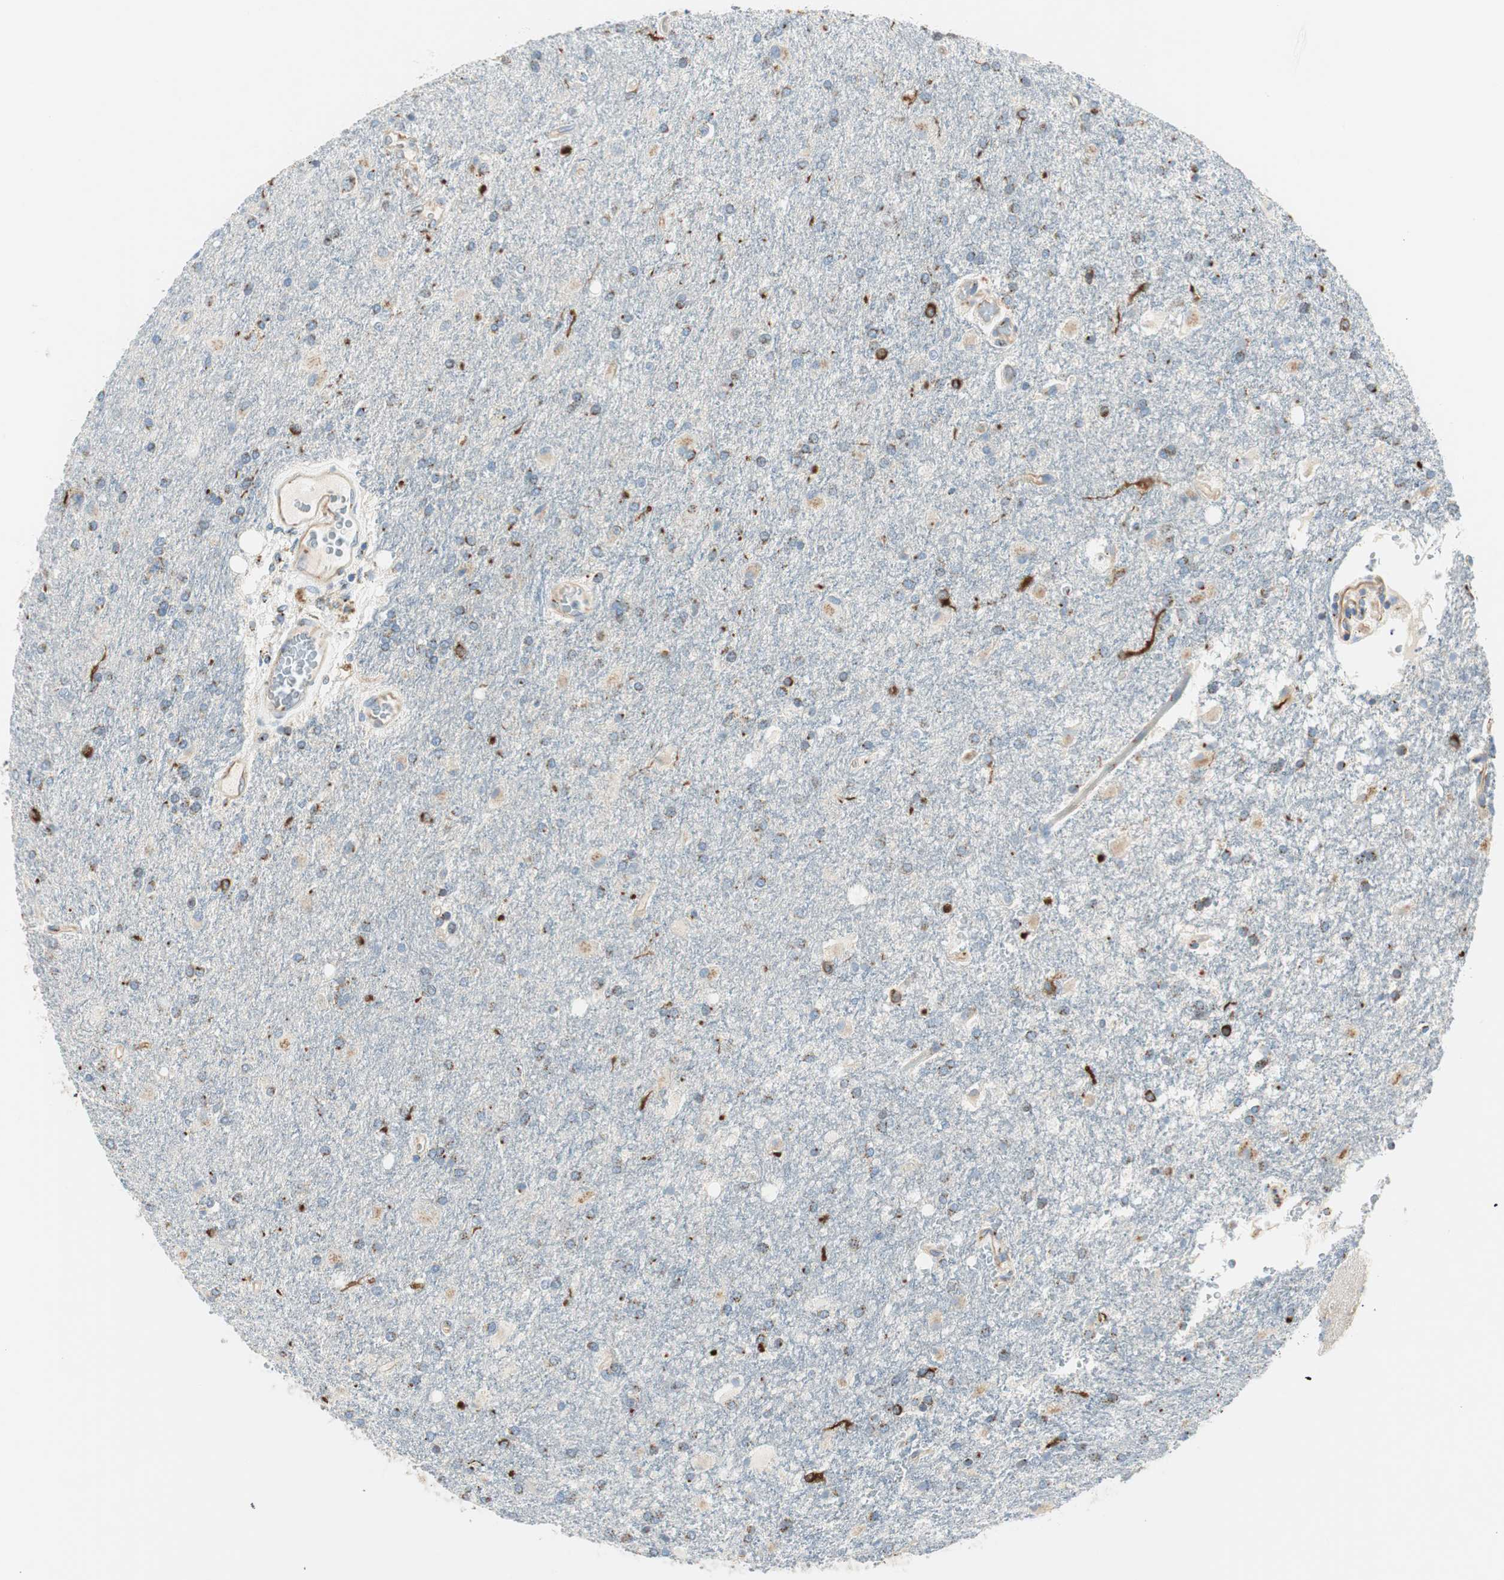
{"staining": {"intensity": "moderate", "quantity": "25%-75%", "location": "cytoplasmic/membranous"}, "tissue": "glioma", "cell_type": "Tumor cells", "image_type": "cancer", "snomed": [{"axis": "morphology", "description": "Glioma, malignant, High grade"}, {"axis": "topography", "description": "Brain"}], "caption": "DAB (3,3'-diaminobenzidine) immunohistochemical staining of human glioma displays moderate cytoplasmic/membranous protein expression in approximately 25%-75% of tumor cells.", "gene": "TMF1", "patient": {"sex": "male", "age": 71}}